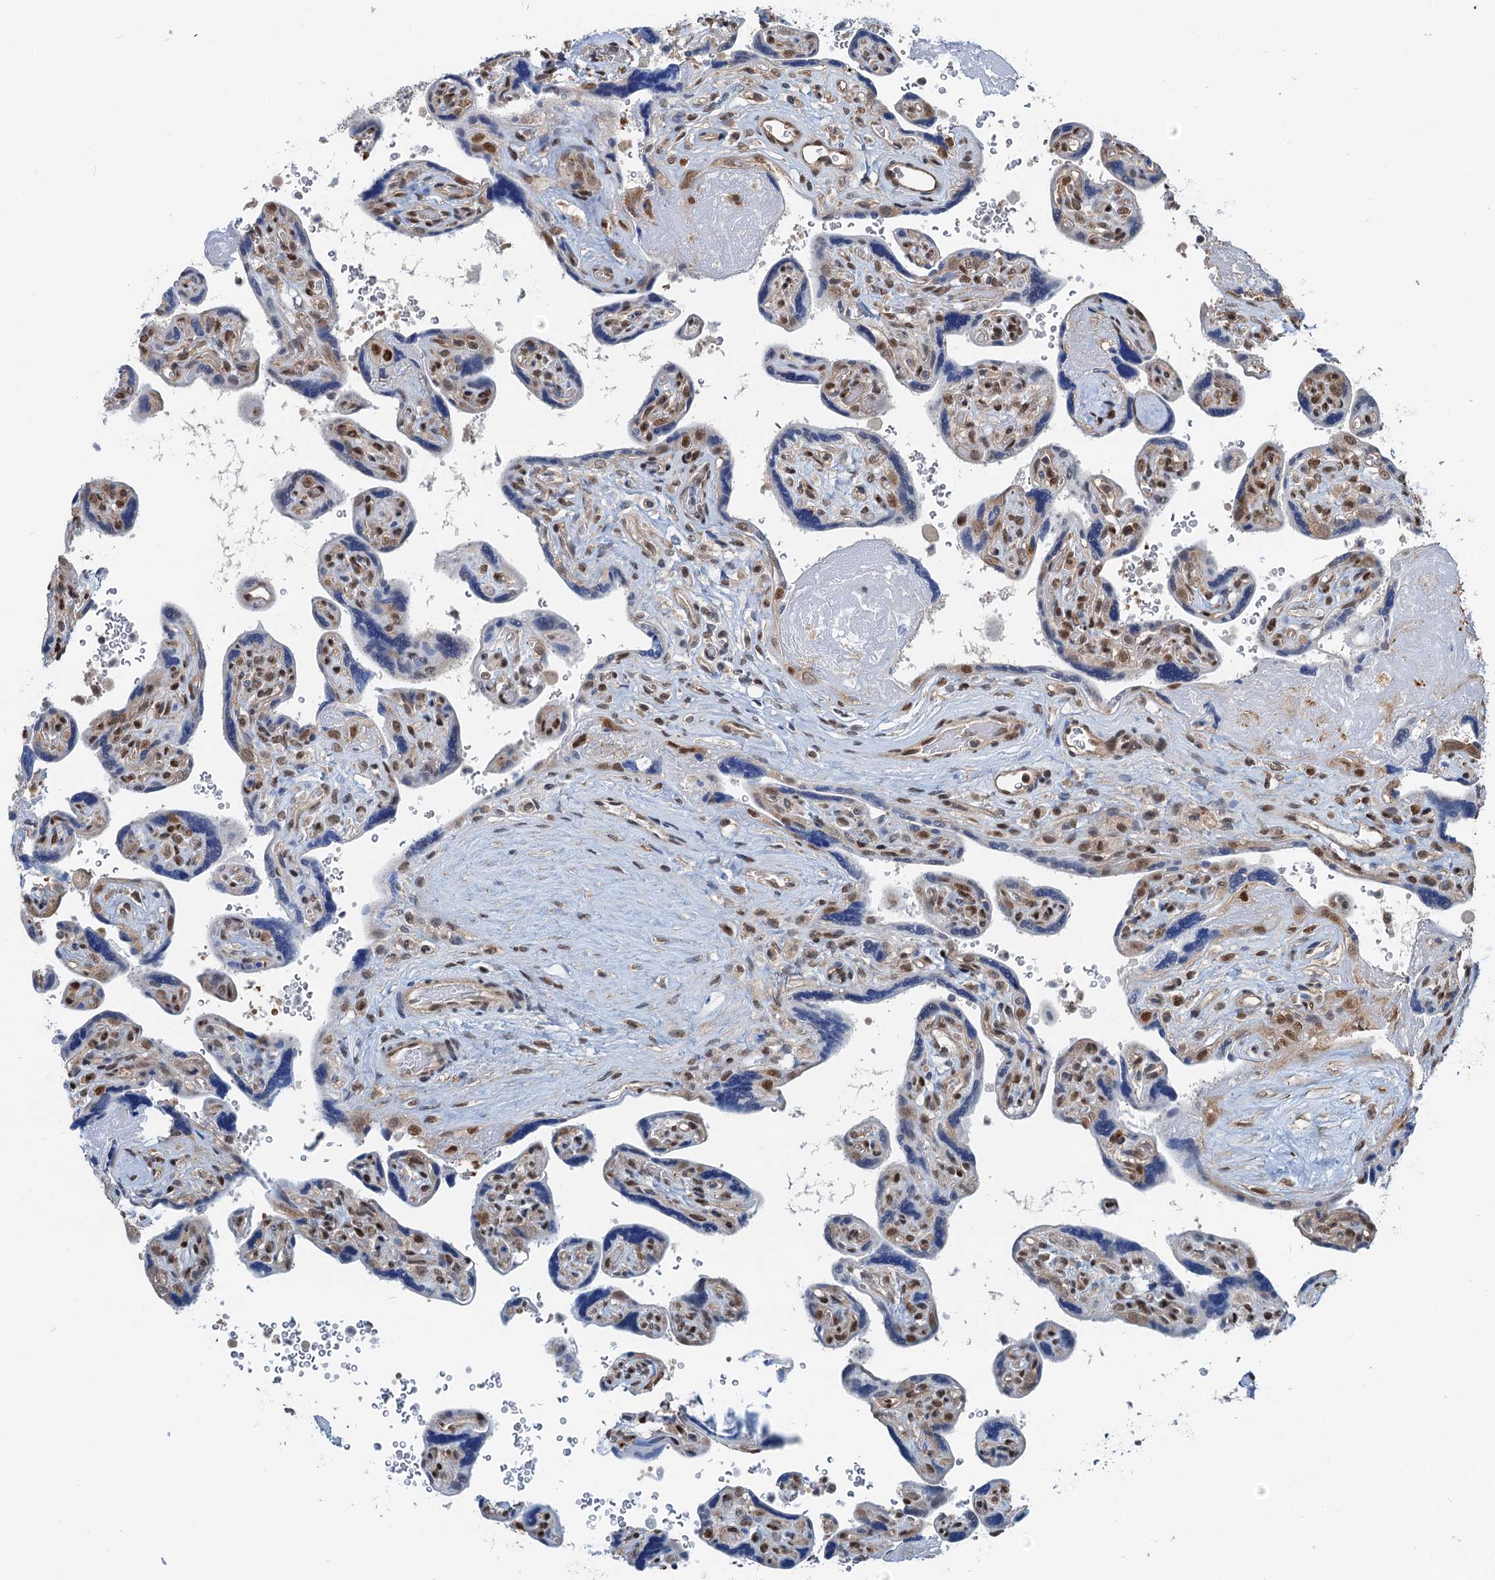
{"staining": {"intensity": "moderate", "quantity": "<25%", "location": "nuclear"}, "tissue": "placenta", "cell_type": "Trophoblastic cells", "image_type": "normal", "snomed": [{"axis": "morphology", "description": "Normal tissue, NOS"}, {"axis": "topography", "description": "Placenta"}], "caption": "A high-resolution micrograph shows IHC staining of normal placenta, which demonstrates moderate nuclear expression in approximately <25% of trophoblastic cells.", "gene": "CFDP1", "patient": {"sex": "female", "age": 39}}